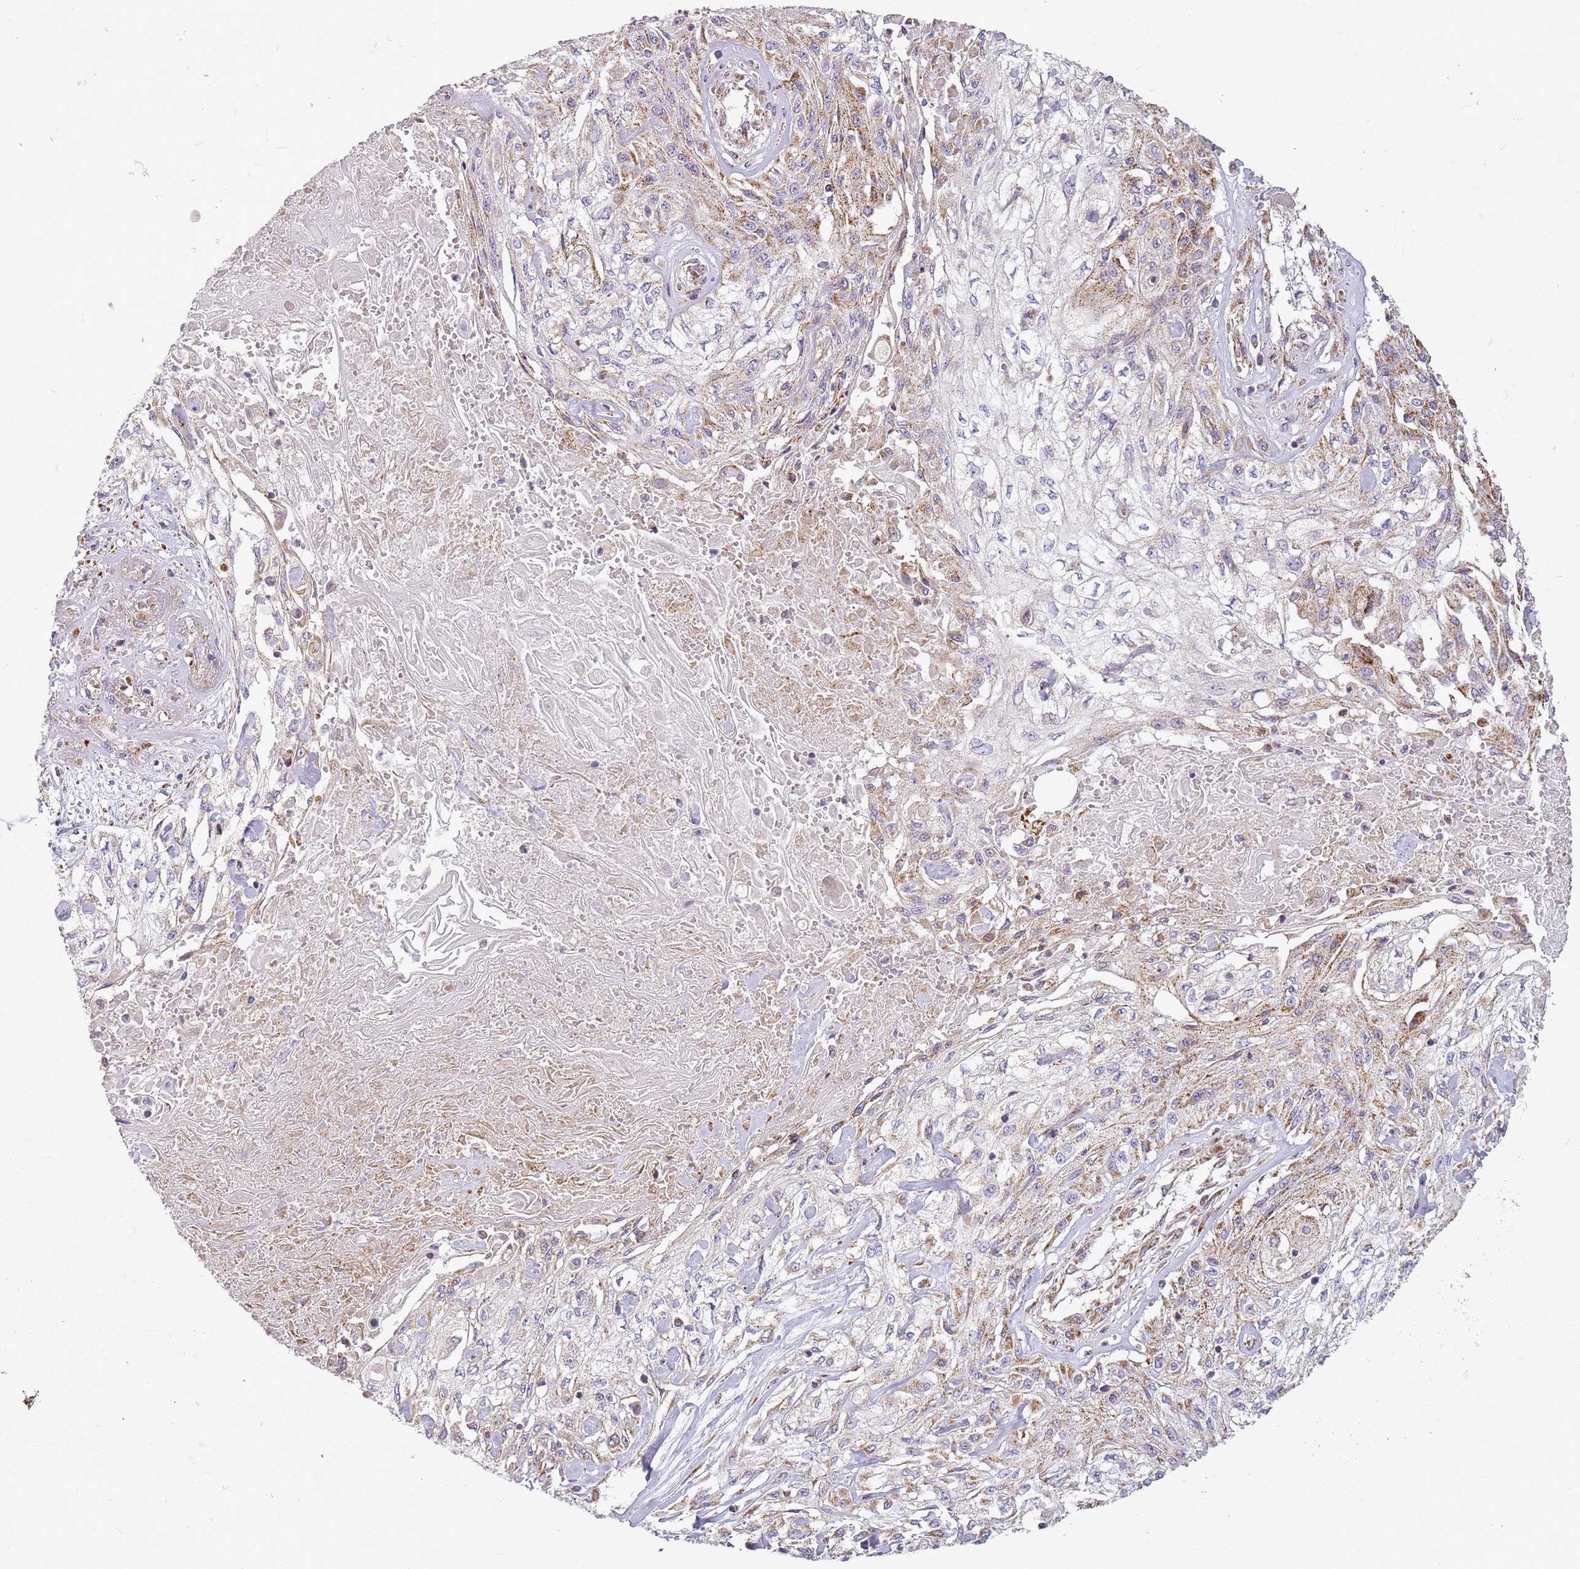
{"staining": {"intensity": "moderate", "quantity": "25%-75%", "location": "cytoplasmic/membranous"}, "tissue": "skin cancer", "cell_type": "Tumor cells", "image_type": "cancer", "snomed": [{"axis": "morphology", "description": "Squamous cell carcinoma, NOS"}, {"axis": "morphology", "description": "Squamous cell carcinoma, metastatic, NOS"}, {"axis": "topography", "description": "Skin"}, {"axis": "topography", "description": "Lymph node"}], "caption": "A high-resolution photomicrograph shows immunohistochemistry staining of skin cancer, which exhibits moderate cytoplasmic/membranous staining in approximately 25%-75% of tumor cells. Nuclei are stained in blue.", "gene": "TMEM200C", "patient": {"sex": "male", "age": 75}}